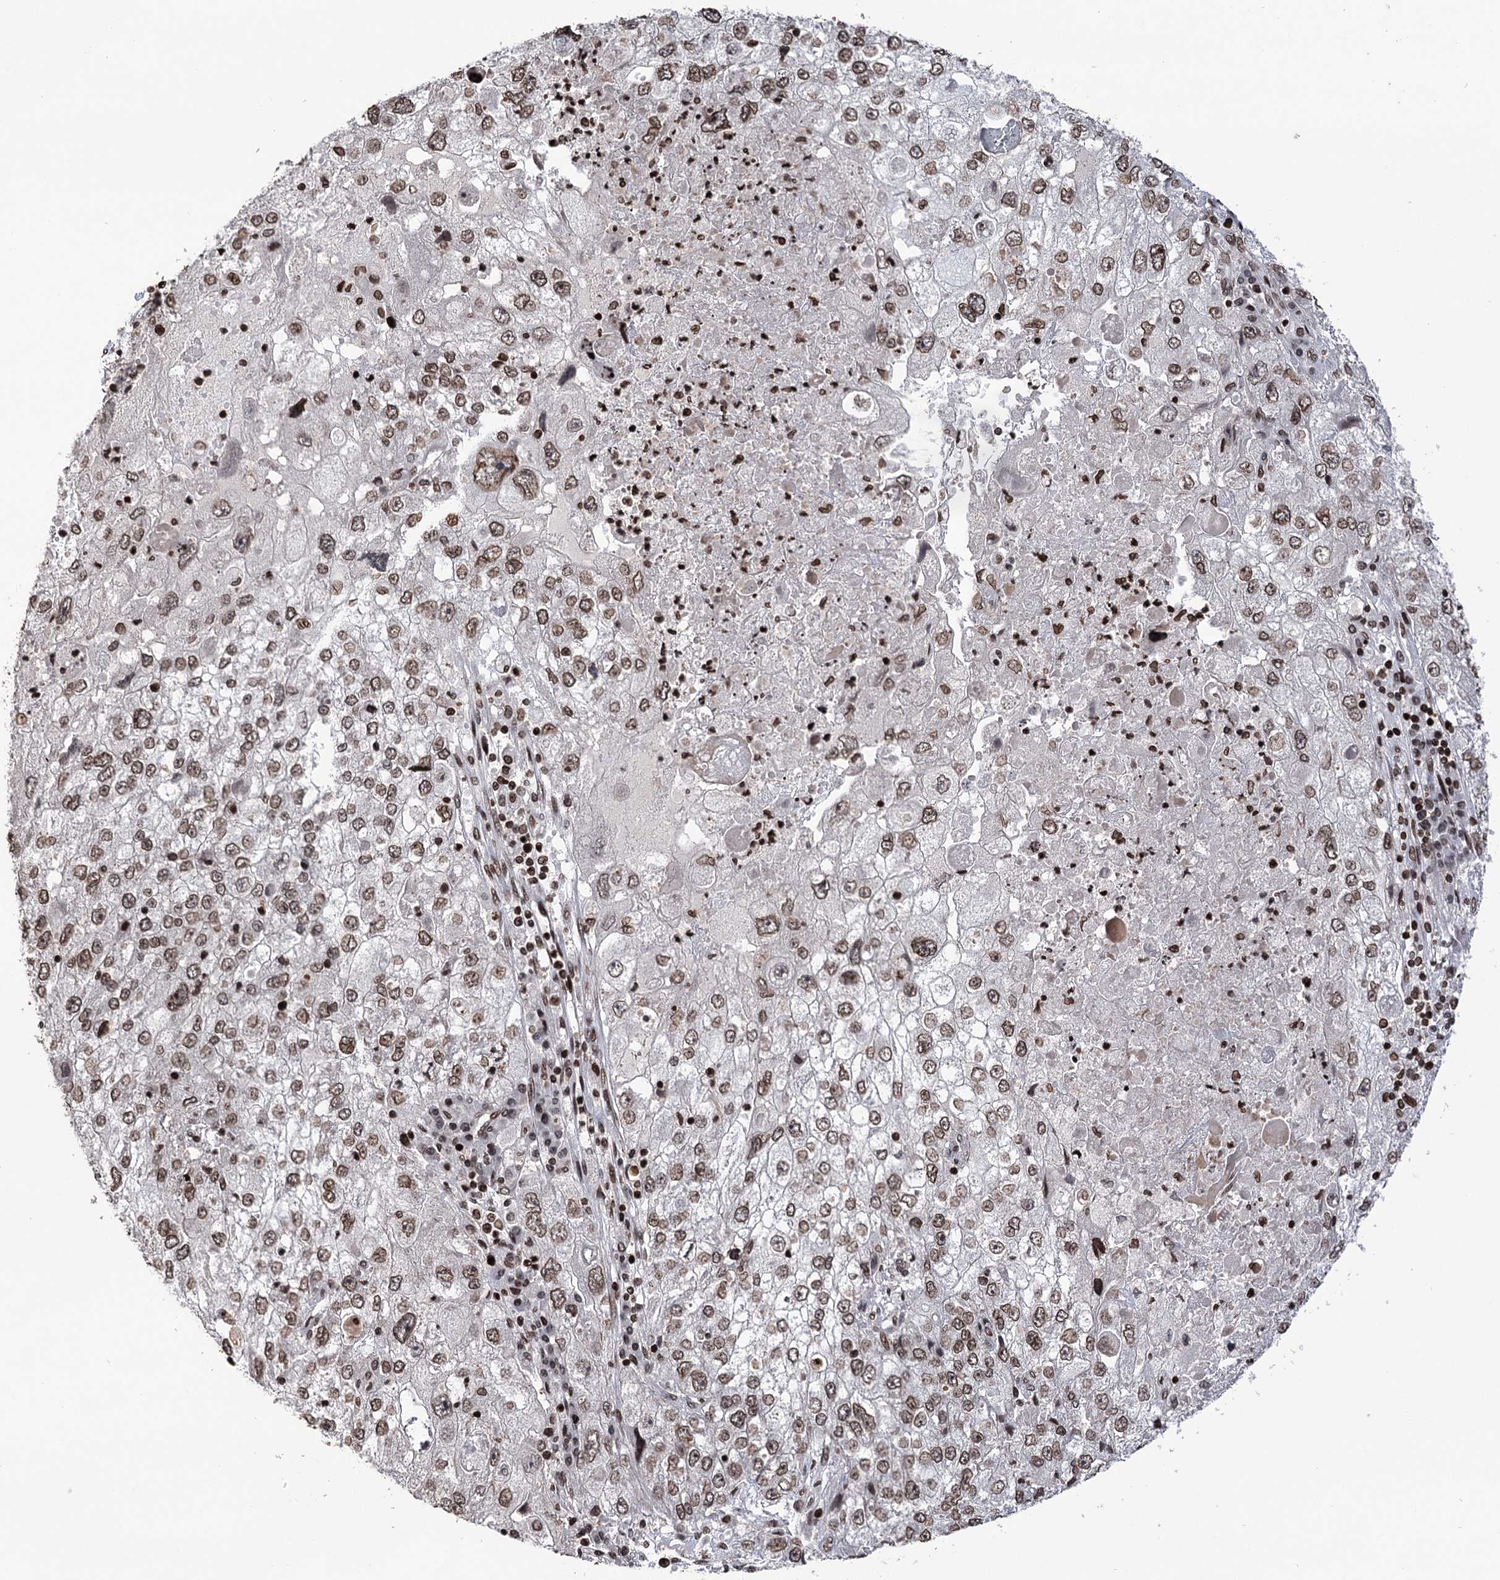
{"staining": {"intensity": "moderate", "quantity": ">75%", "location": "nuclear"}, "tissue": "endometrial cancer", "cell_type": "Tumor cells", "image_type": "cancer", "snomed": [{"axis": "morphology", "description": "Adenocarcinoma, NOS"}, {"axis": "topography", "description": "Endometrium"}], "caption": "Endometrial cancer stained with DAB immunohistochemistry exhibits medium levels of moderate nuclear positivity in approximately >75% of tumor cells.", "gene": "CCDC77", "patient": {"sex": "female", "age": 49}}